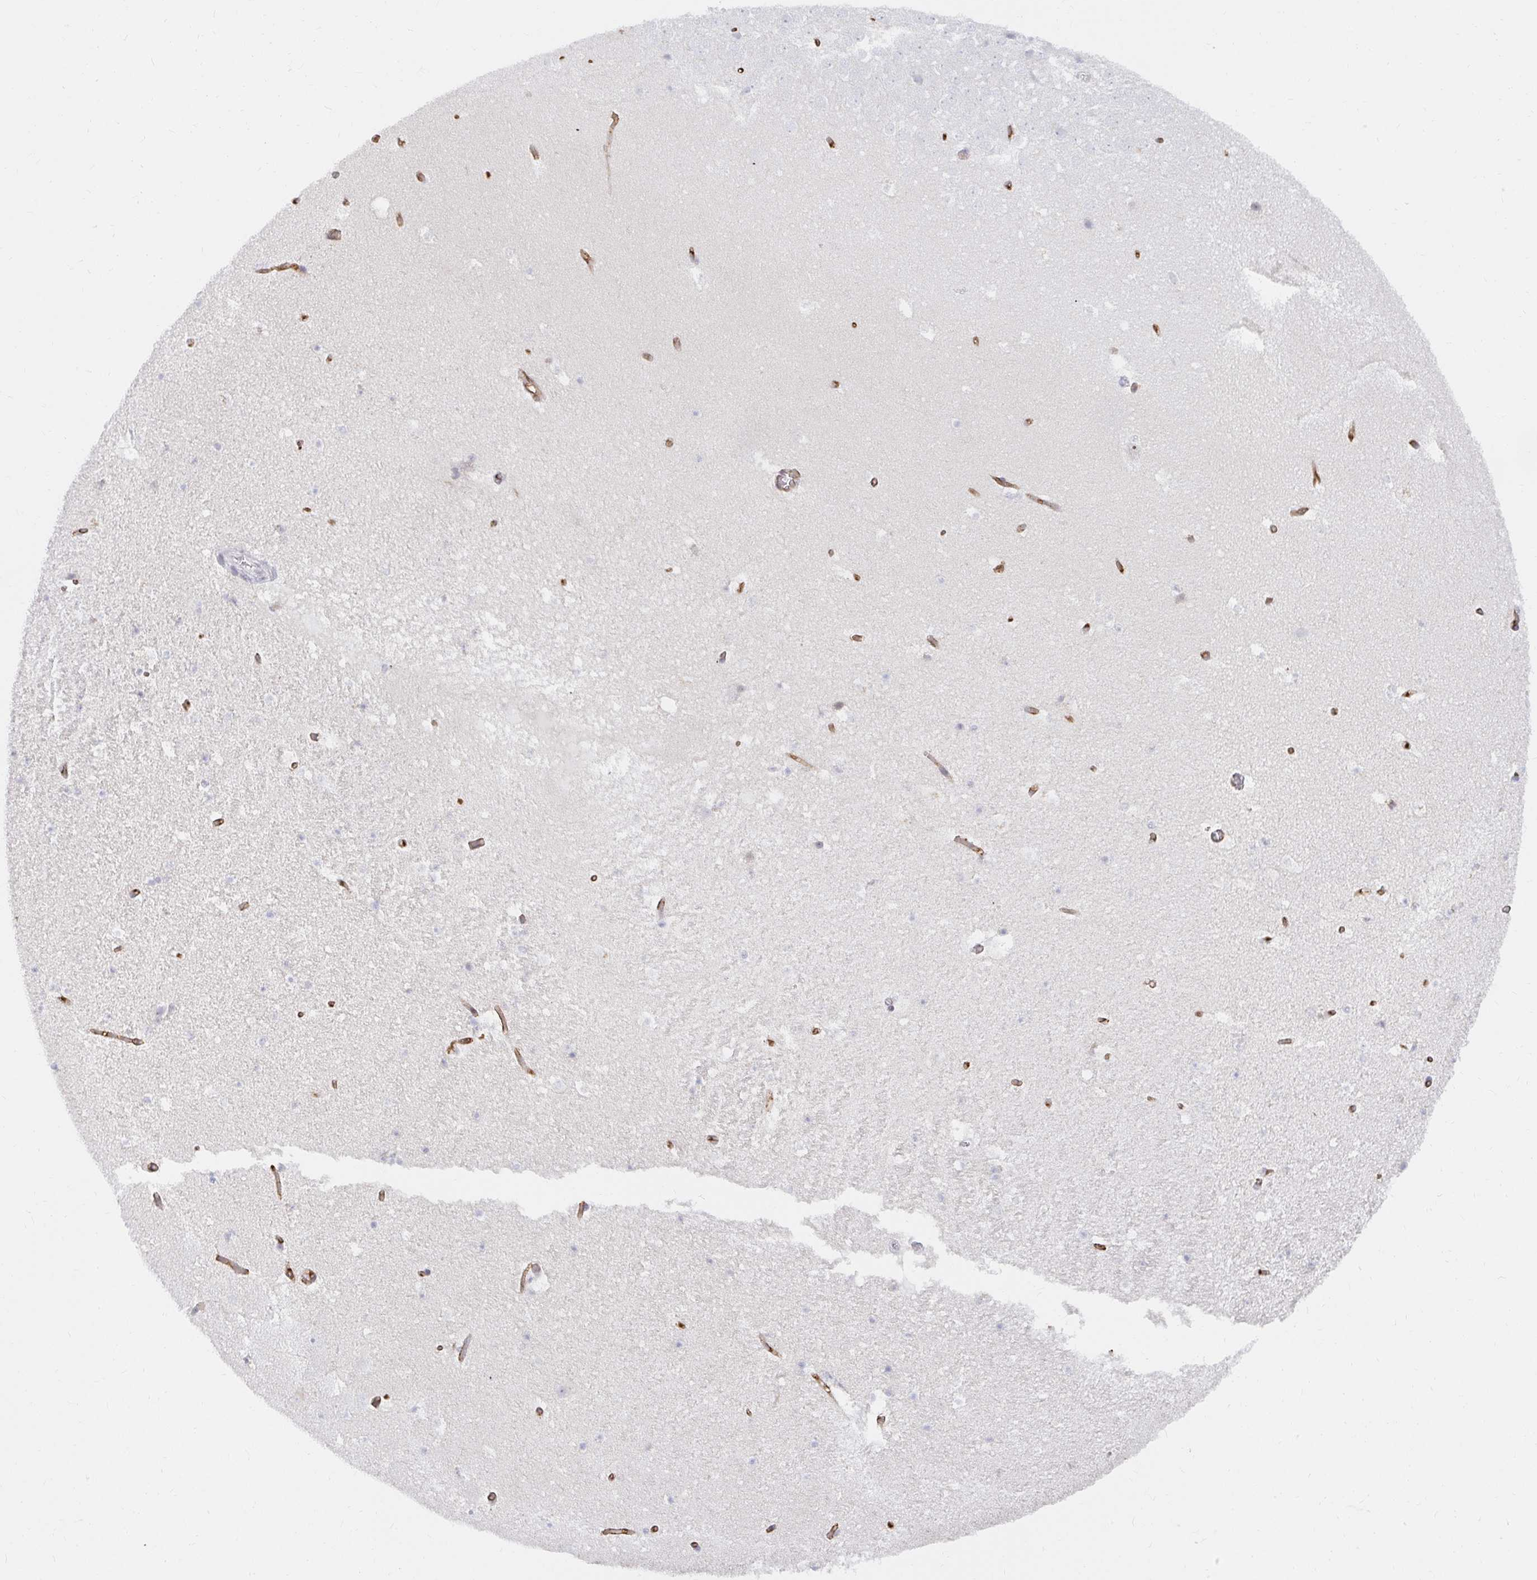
{"staining": {"intensity": "negative", "quantity": "none", "location": "none"}, "tissue": "hippocampus", "cell_type": "Glial cells", "image_type": "normal", "snomed": [{"axis": "morphology", "description": "Normal tissue, NOS"}, {"axis": "topography", "description": "Hippocampus"}], "caption": "Protein analysis of unremarkable hippocampus displays no significant staining in glial cells. Brightfield microscopy of immunohistochemistry (IHC) stained with DAB (brown) and hematoxylin (blue), captured at high magnification.", "gene": "COL28A1", "patient": {"sex": "female", "age": 42}}